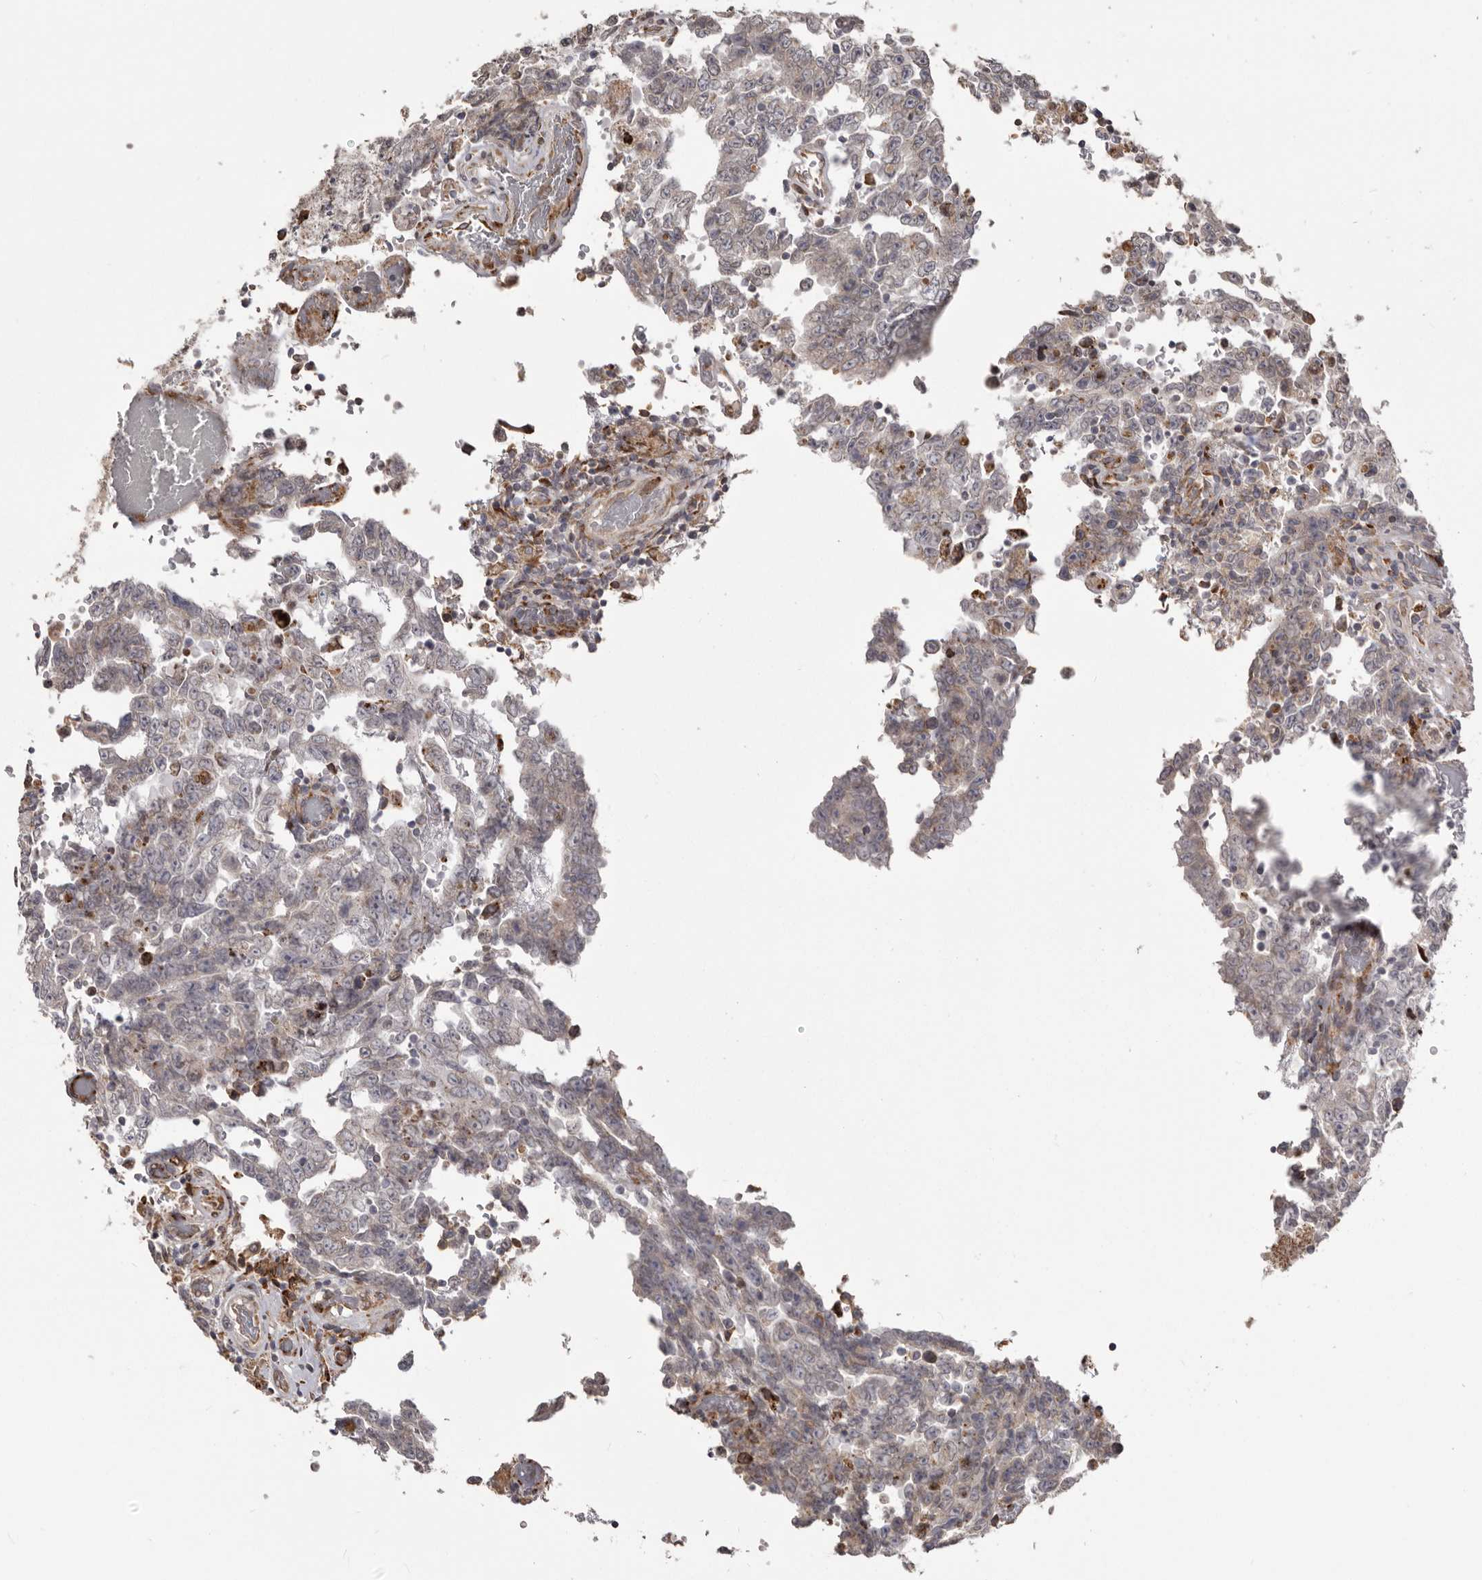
{"staining": {"intensity": "negative", "quantity": "none", "location": "none"}, "tissue": "testis cancer", "cell_type": "Tumor cells", "image_type": "cancer", "snomed": [{"axis": "morphology", "description": "Carcinoma, Embryonal, NOS"}, {"axis": "topography", "description": "Testis"}], "caption": "This is a histopathology image of immunohistochemistry staining of embryonal carcinoma (testis), which shows no staining in tumor cells. (DAB immunohistochemistry (IHC) with hematoxylin counter stain).", "gene": "NUP43", "patient": {"sex": "male", "age": 26}}